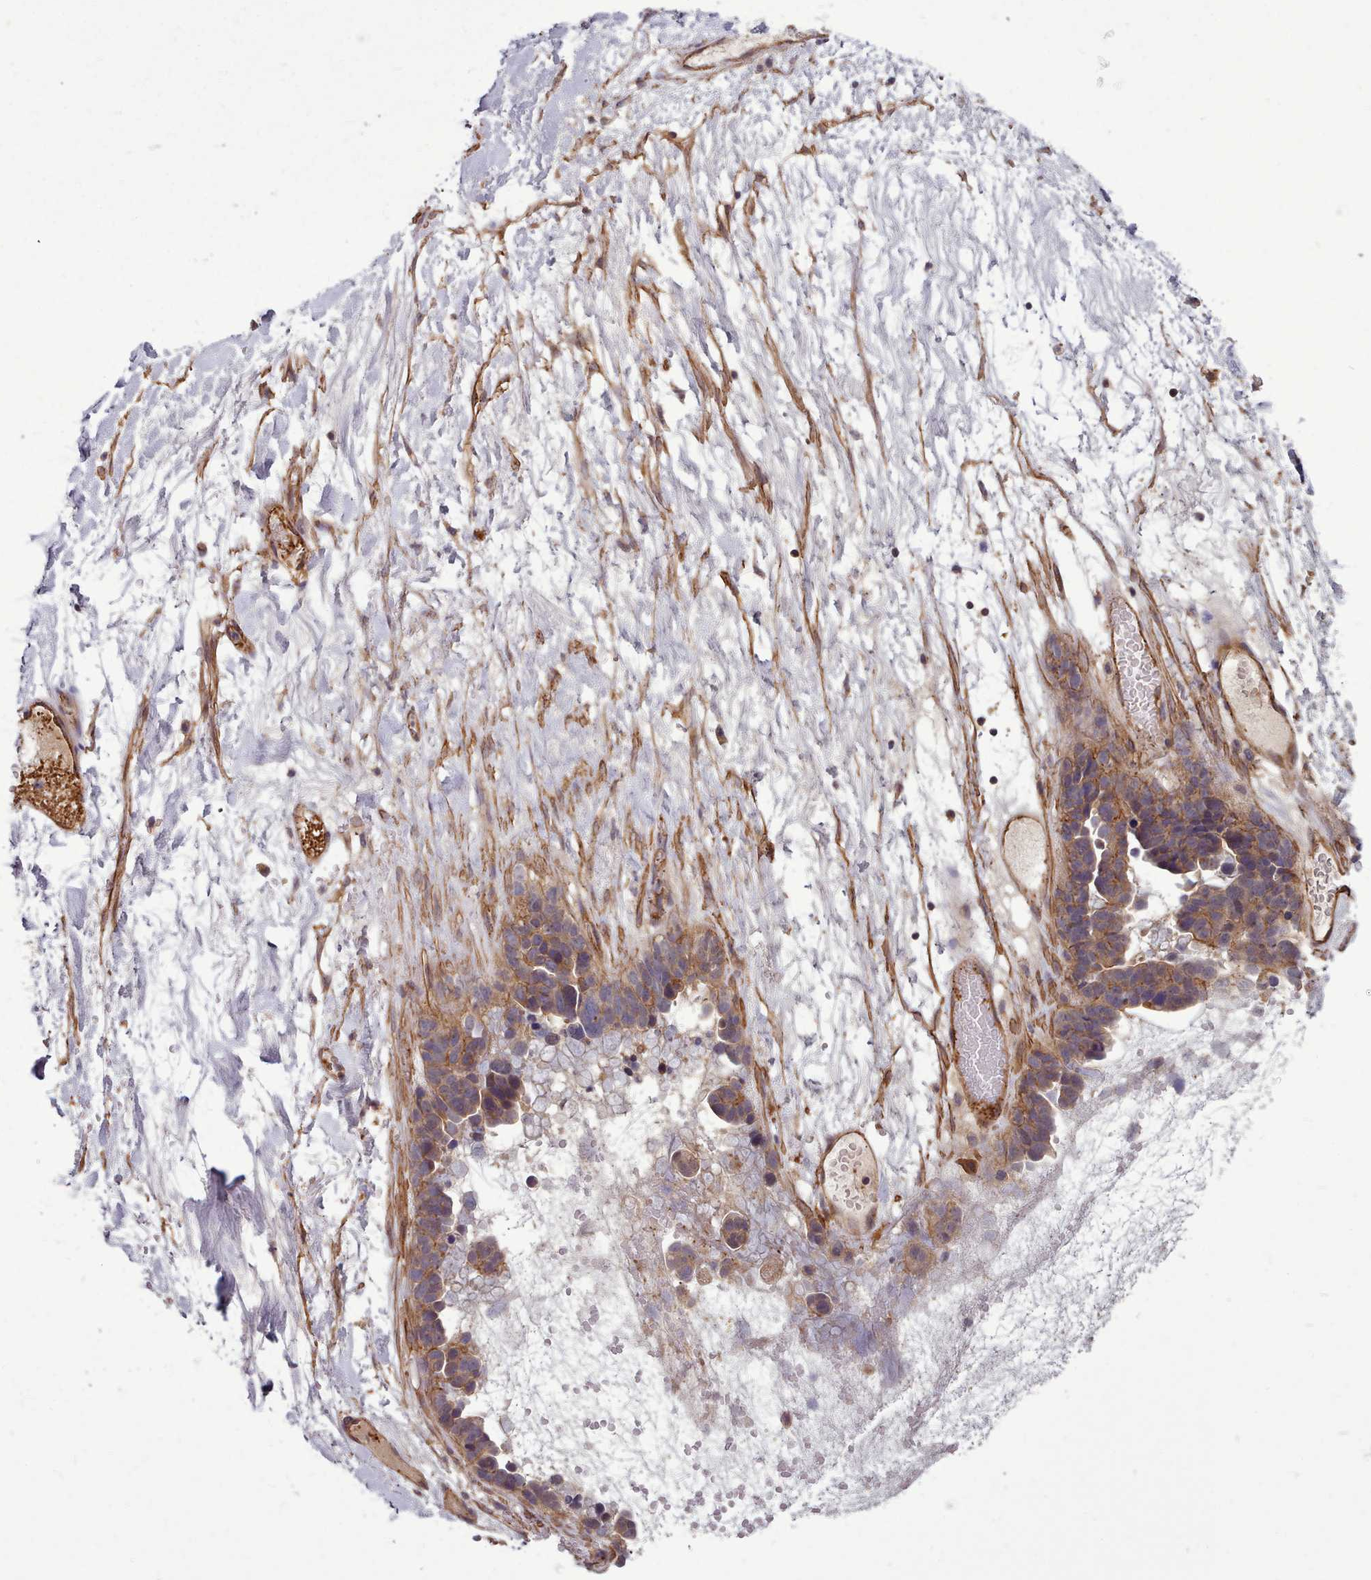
{"staining": {"intensity": "weak", "quantity": ">75%", "location": "cytoplasmic/membranous"}, "tissue": "ovarian cancer", "cell_type": "Tumor cells", "image_type": "cancer", "snomed": [{"axis": "morphology", "description": "Cystadenocarcinoma, serous, NOS"}, {"axis": "topography", "description": "Ovary"}], "caption": "Protein expression analysis of ovarian cancer shows weak cytoplasmic/membranous positivity in about >75% of tumor cells.", "gene": "STUB1", "patient": {"sex": "female", "age": 54}}